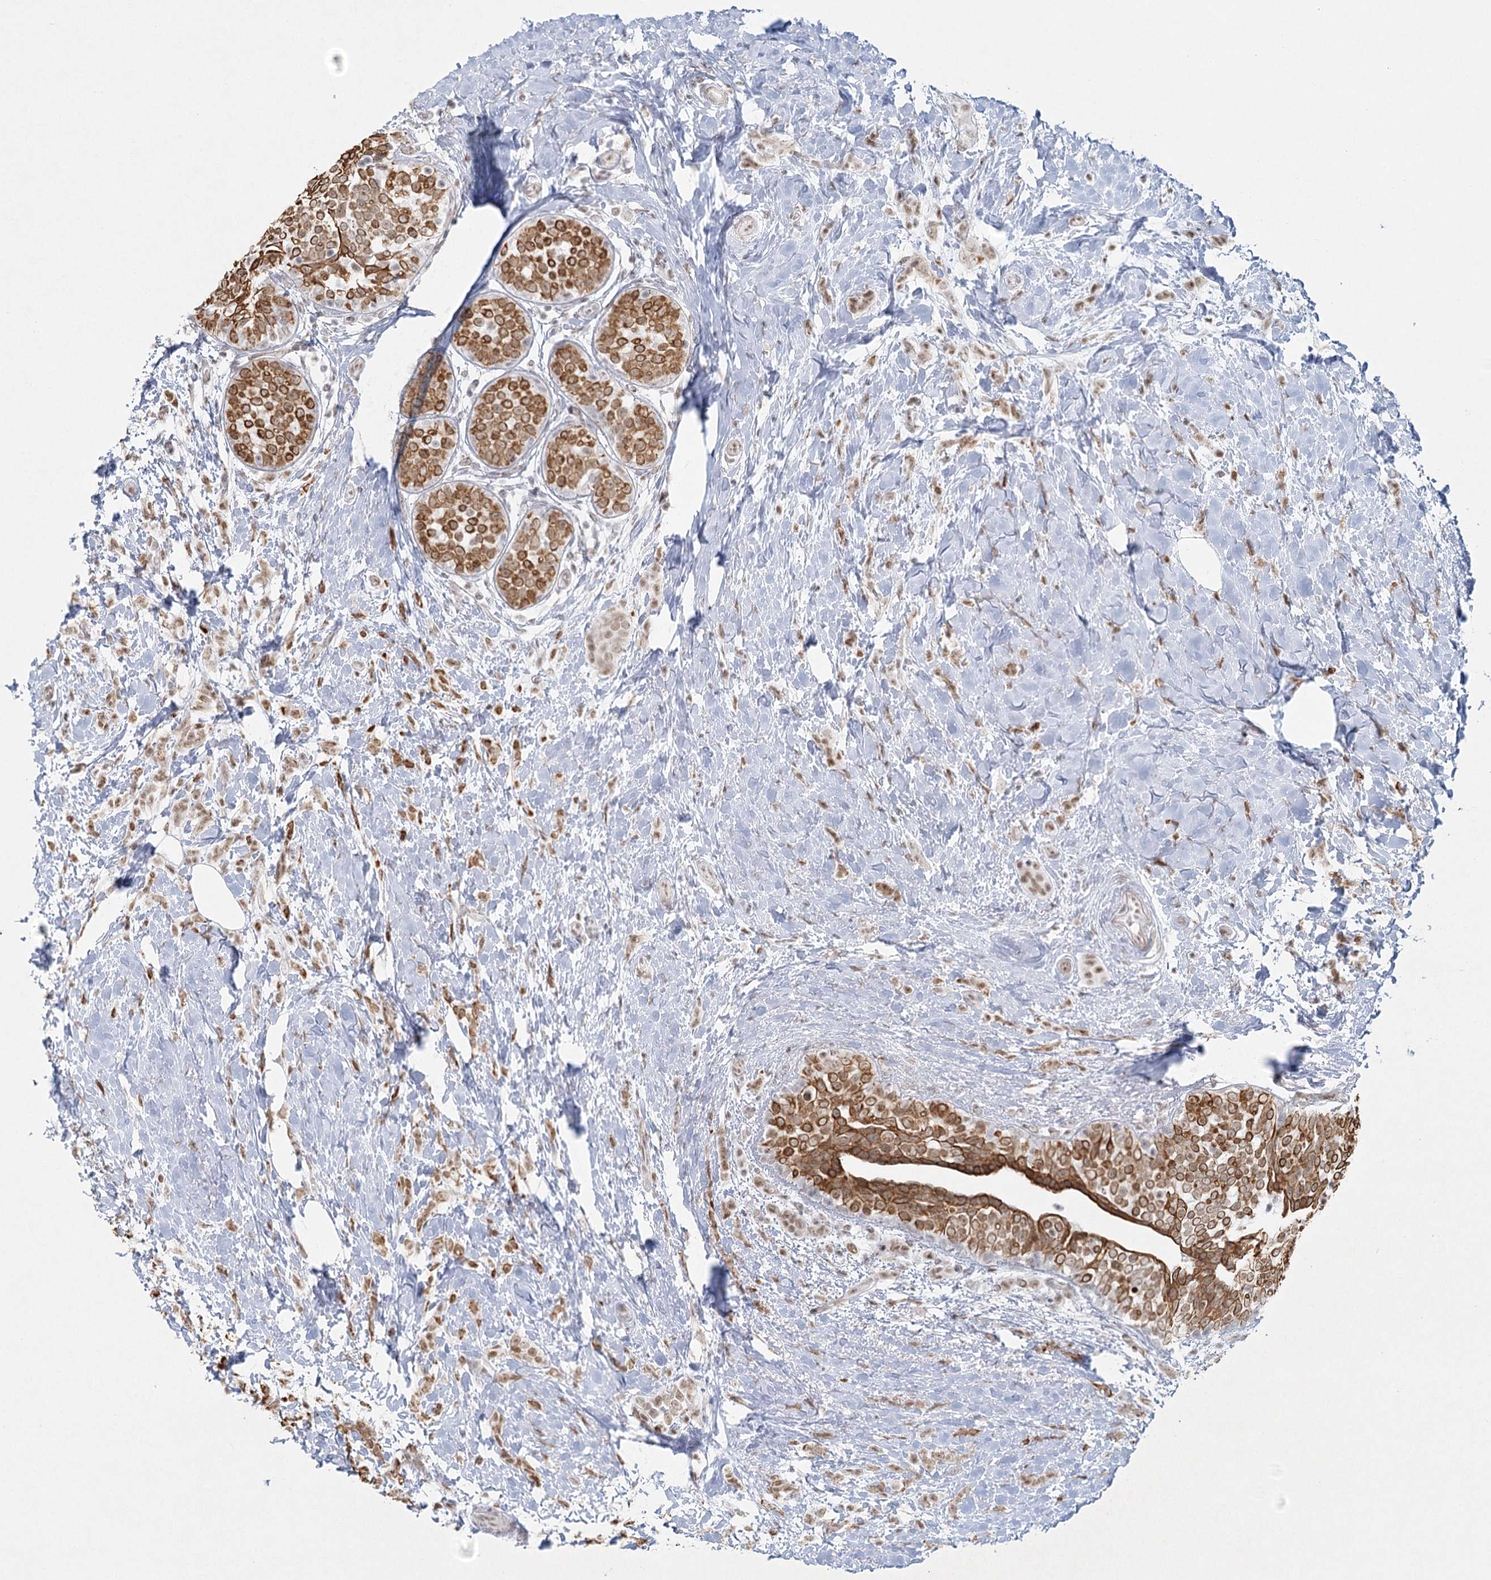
{"staining": {"intensity": "moderate", "quantity": ">75%", "location": "nuclear"}, "tissue": "breast cancer", "cell_type": "Tumor cells", "image_type": "cancer", "snomed": [{"axis": "morphology", "description": "Lobular carcinoma, in situ"}, {"axis": "morphology", "description": "Lobular carcinoma"}, {"axis": "topography", "description": "Breast"}], "caption": "Protein expression analysis of breast cancer (lobular carcinoma) exhibits moderate nuclear staining in about >75% of tumor cells. (Stains: DAB in brown, nuclei in blue, Microscopy: brightfield microscopy at high magnification).", "gene": "U2SURP", "patient": {"sex": "female", "age": 41}}